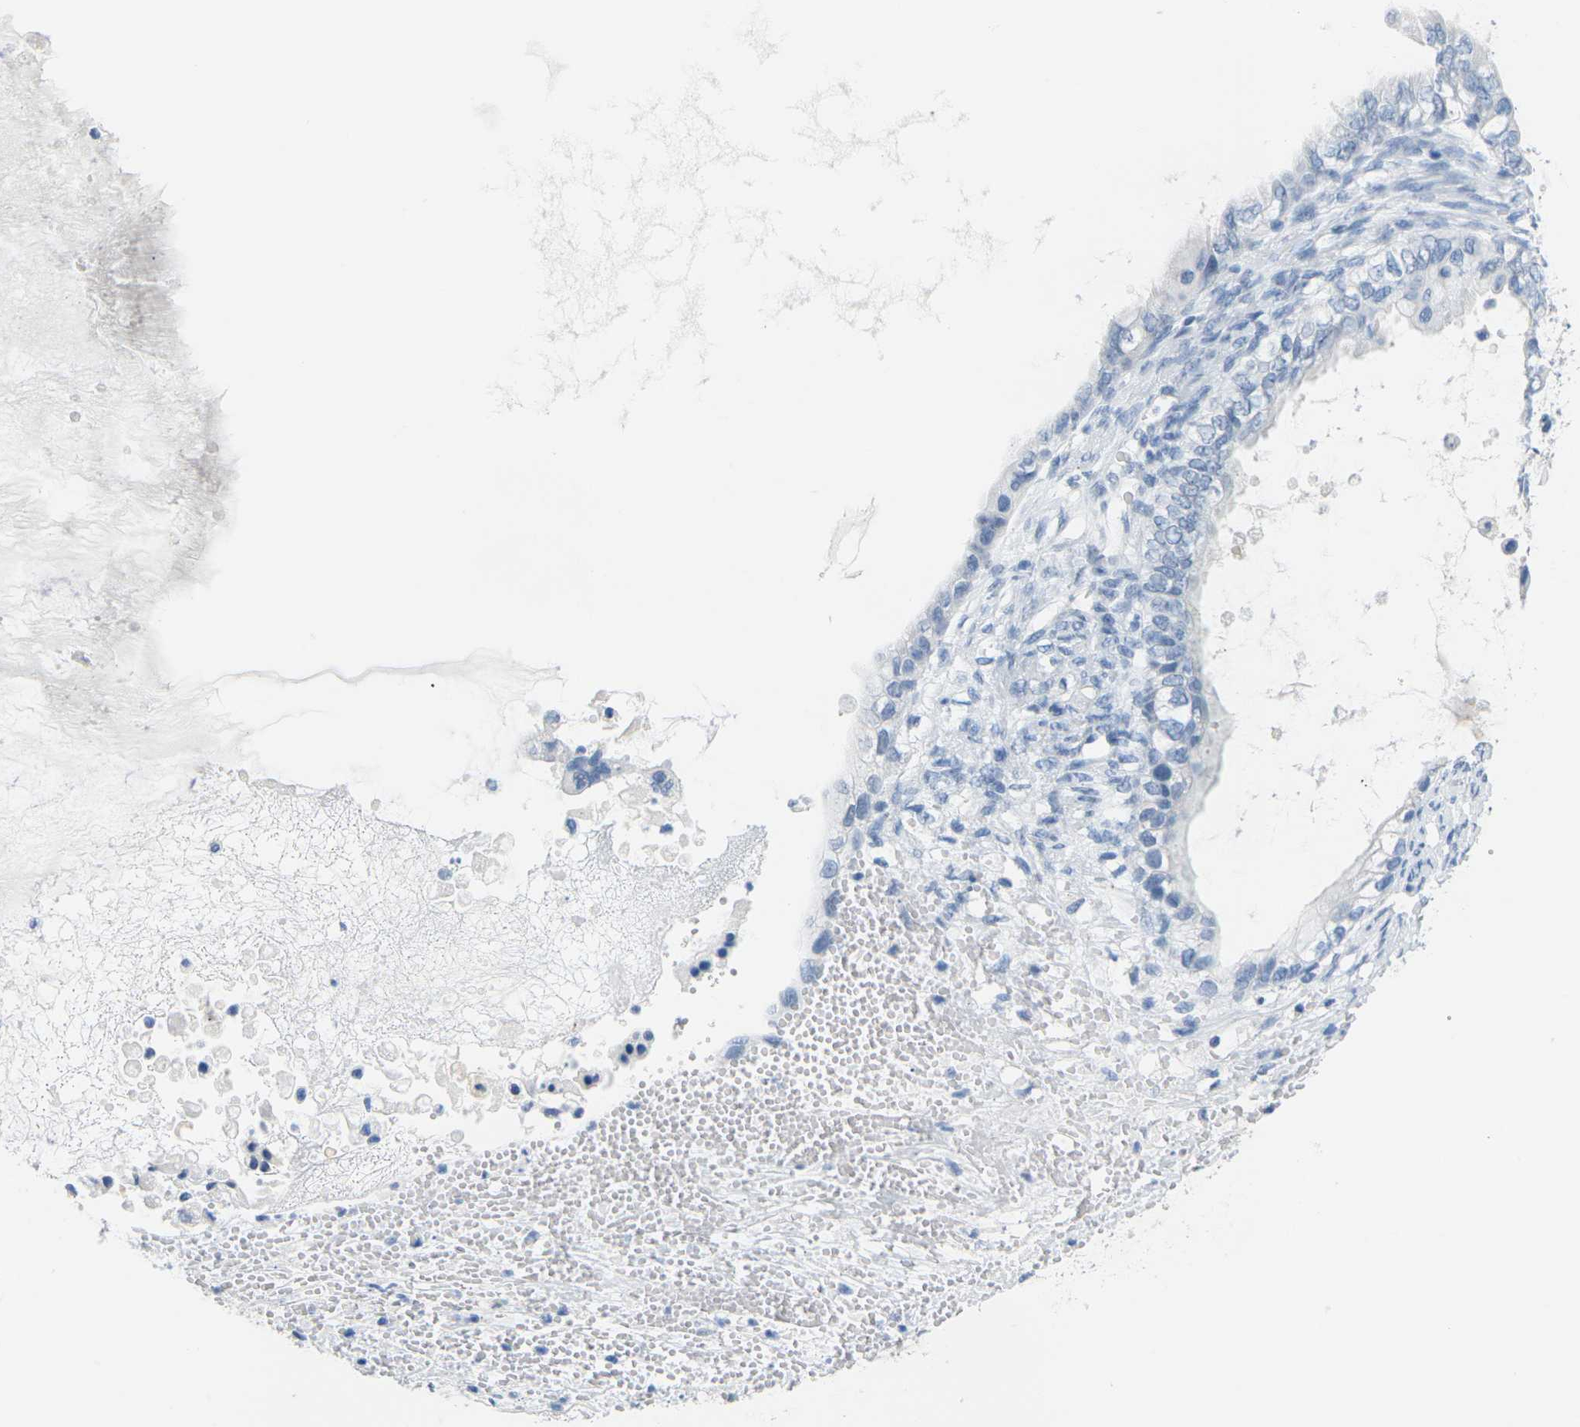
{"staining": {"intensity": "negative", "quantity": "none", "location": "none"}, "tissue": "ovarian cancer", "cell_type": "Tumor cells", "image_type": "cancer", "snomed": [{"axis": "morphology", "description": "Cystadenocarcinoma, mucinous, NOS"}, {"axis": "topography", "description": "Ovary"}], "caption": "Immunohistochemistry of mucinous cystadenocarcinoma (ovarian) reveals no expression in tumor cells.", "gene": "CTAG1A", "patient": {"sex": "female", "age": 80}}